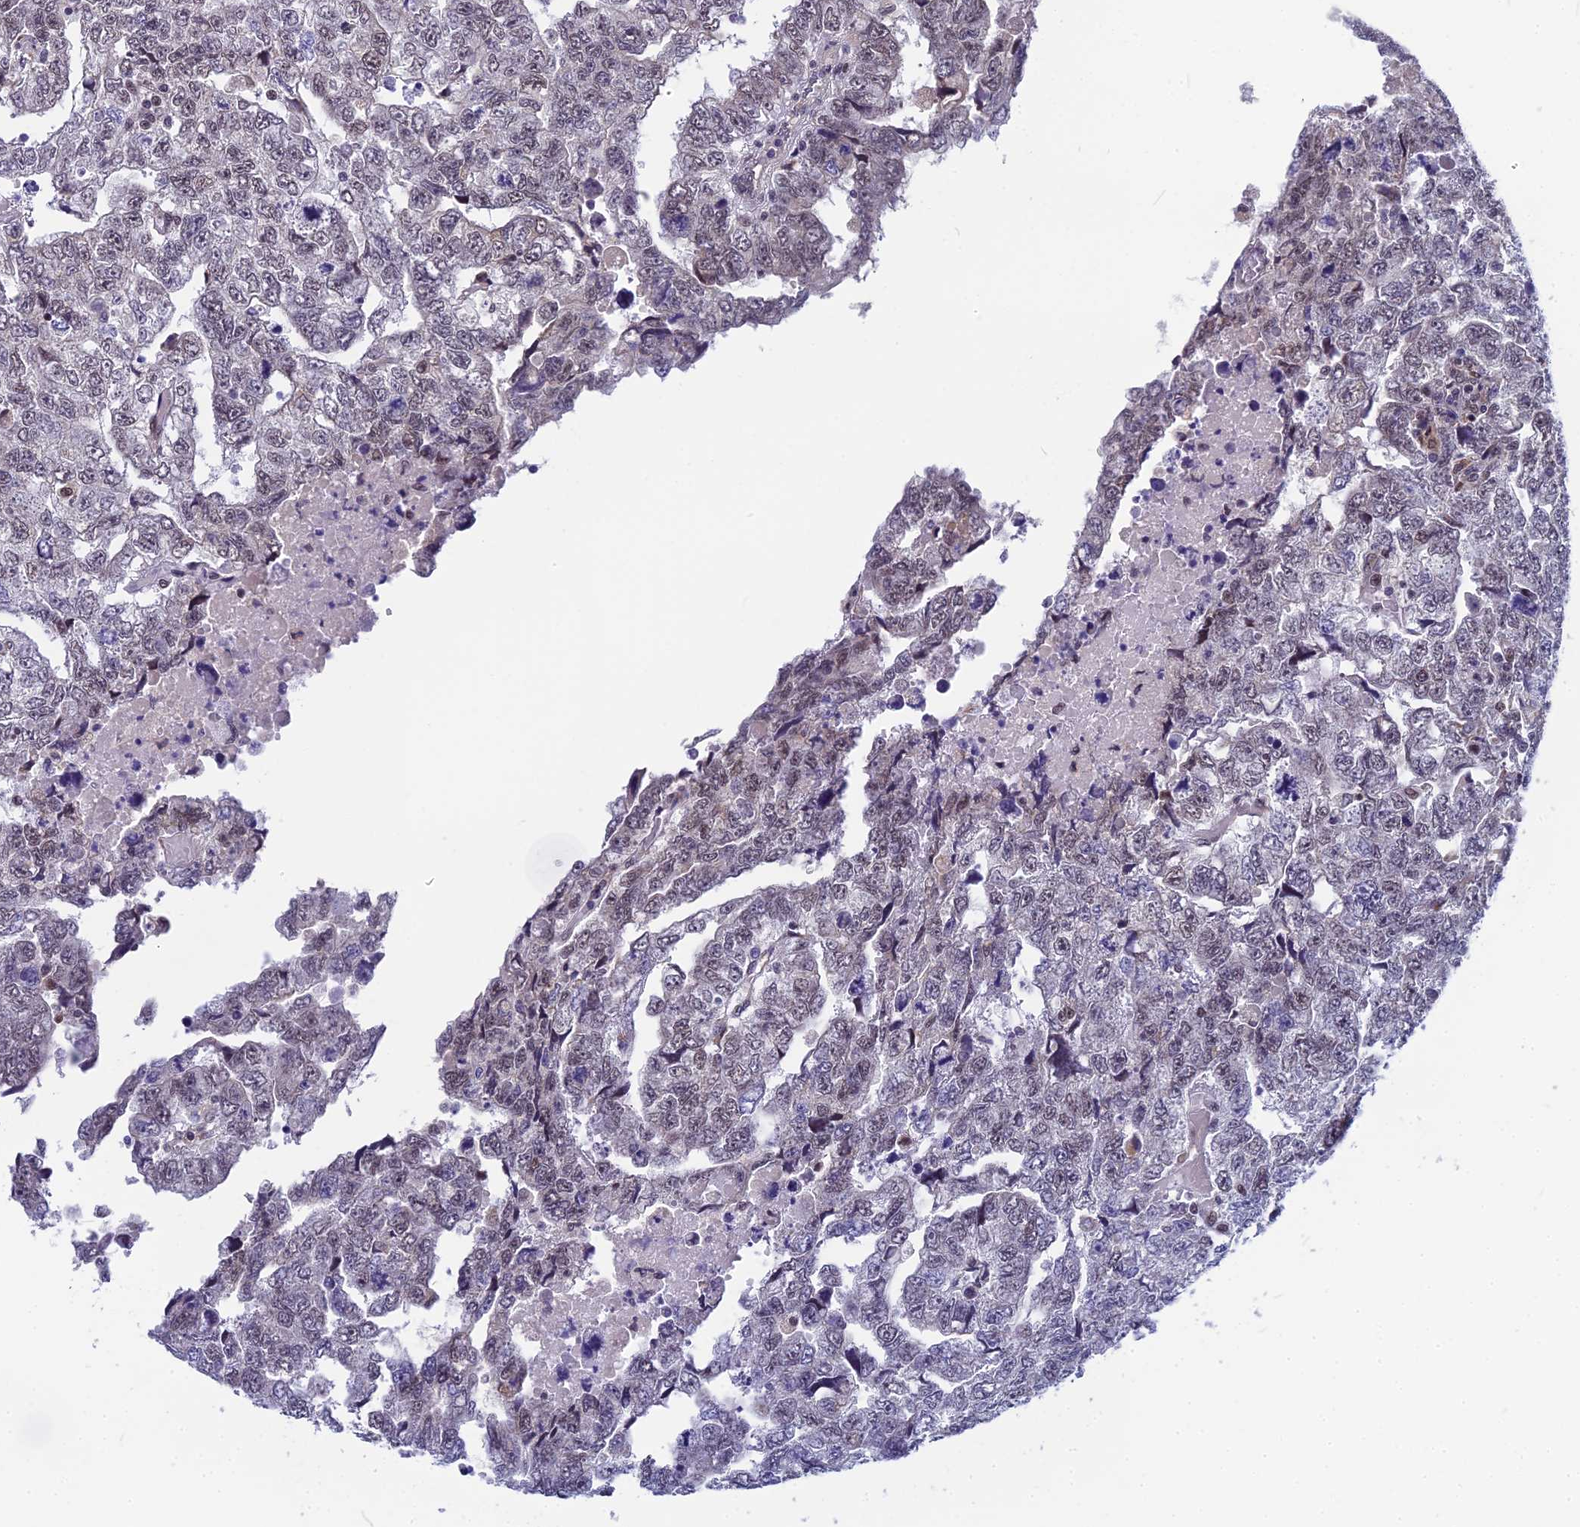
{"staining": {"intensity": "weak", "quantity": "<25%", "location": "nuclear"}, "tissue": "testis cancer", "cell_type": "Tumor cells", "image_type": "cancer", "snomed": [{"axis": "morphology", "description": "Carcinoma, Embryonal, NOS"}, {"axis": "topography", "description": "Testis"}], "caption": "The image demonstrates no significant staining in tumor cells of testis cancer.", "gene": "CMC1", "patient": {"sex": "male", "age": 36}}